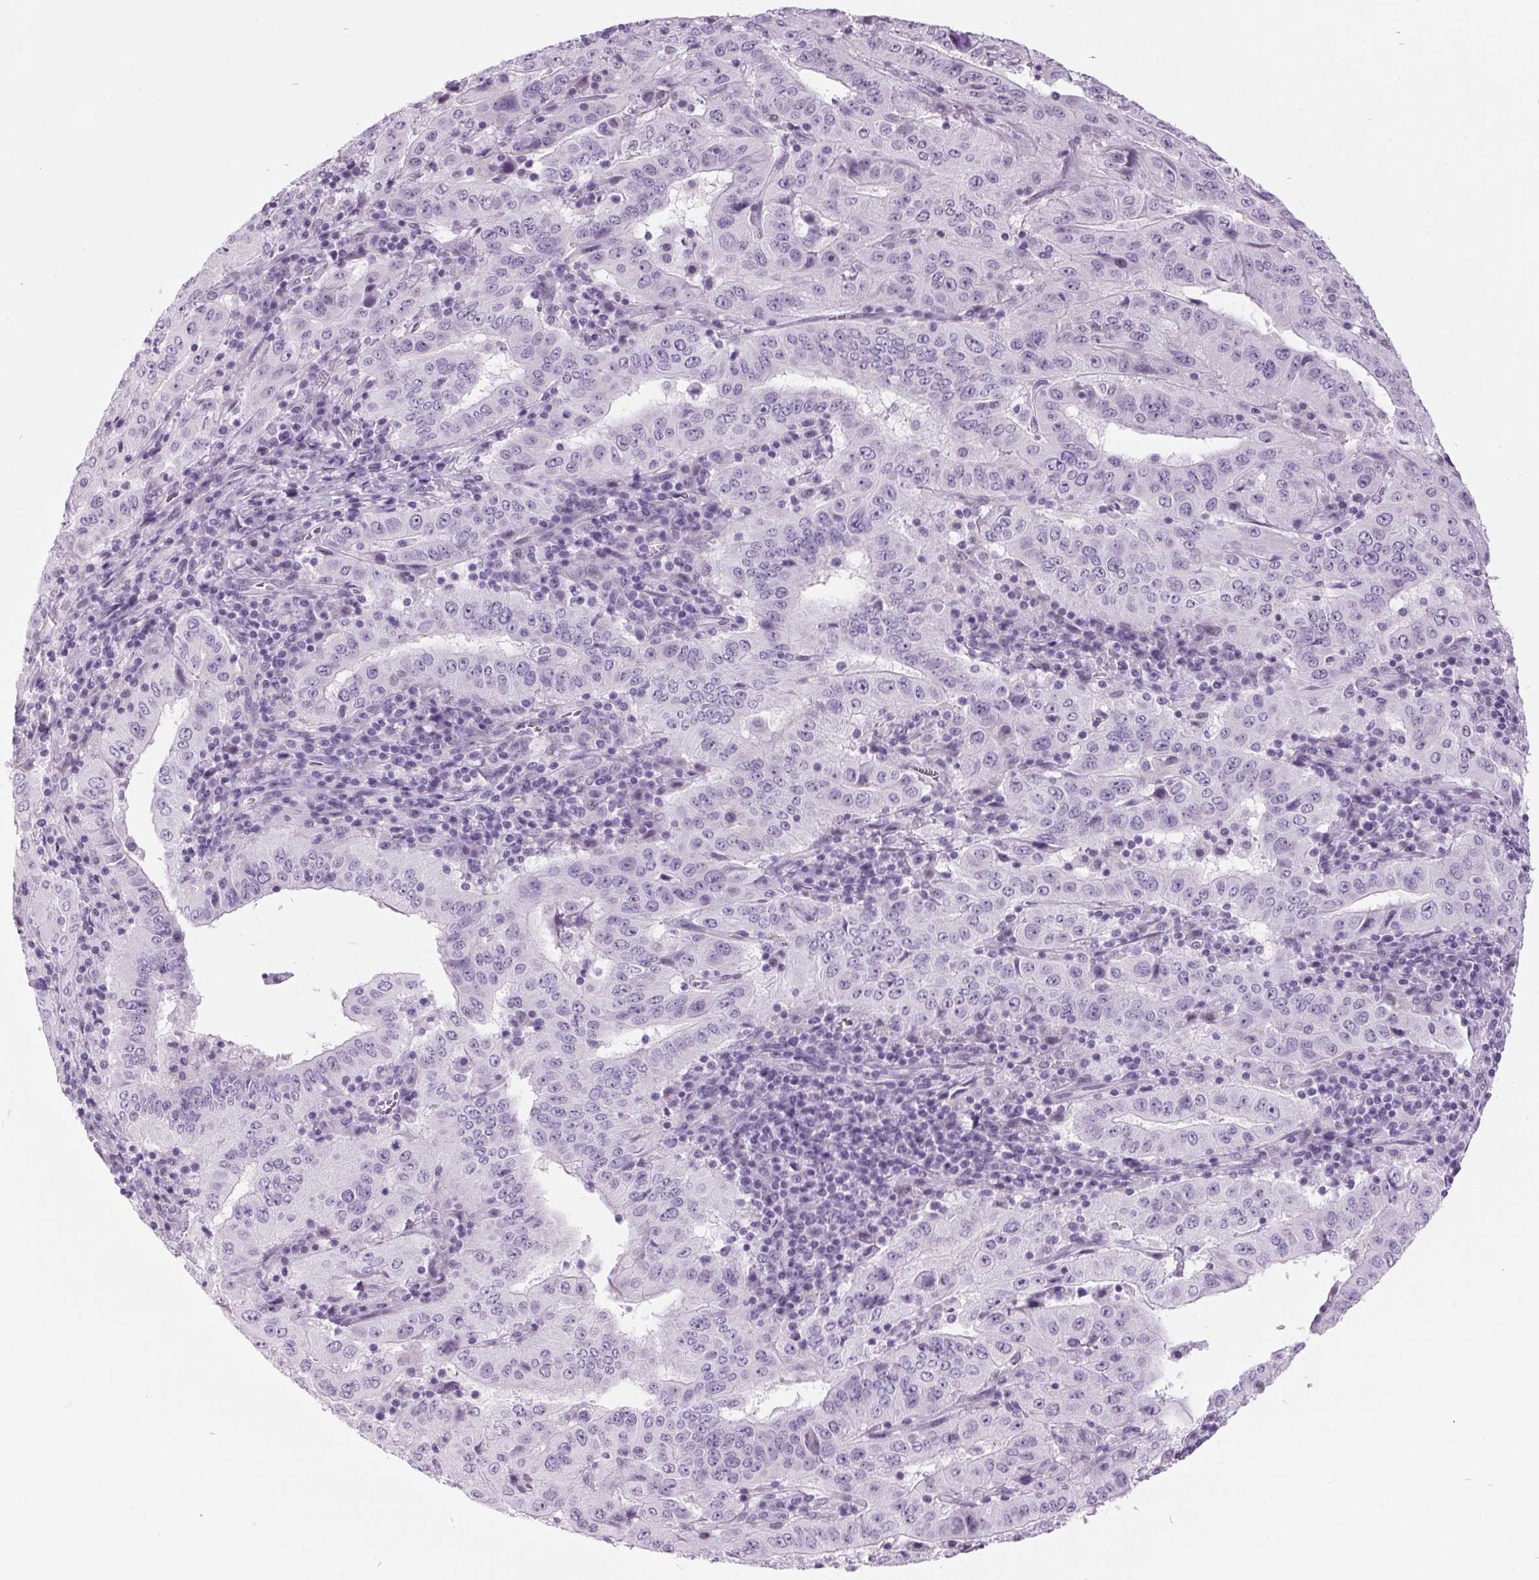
{"staining": {"intensity": "negative", "quantity": "none", "location": "none"}, "tissue": "pancreatic cancer", "cell_type": "Tumor cells", "image_type": "cancer", "snomed": [{"axis": "morphology", "description": "Adenocarcinoma, NOS"}, {"axis": "topography", "description": "Pancreas"}], "caption": "Pancreatic cancer stained for a protein using IHC shows no positivity tumor cells.", "gene": "ODAD2", "patient": {"sex": "male", "age": 63}}